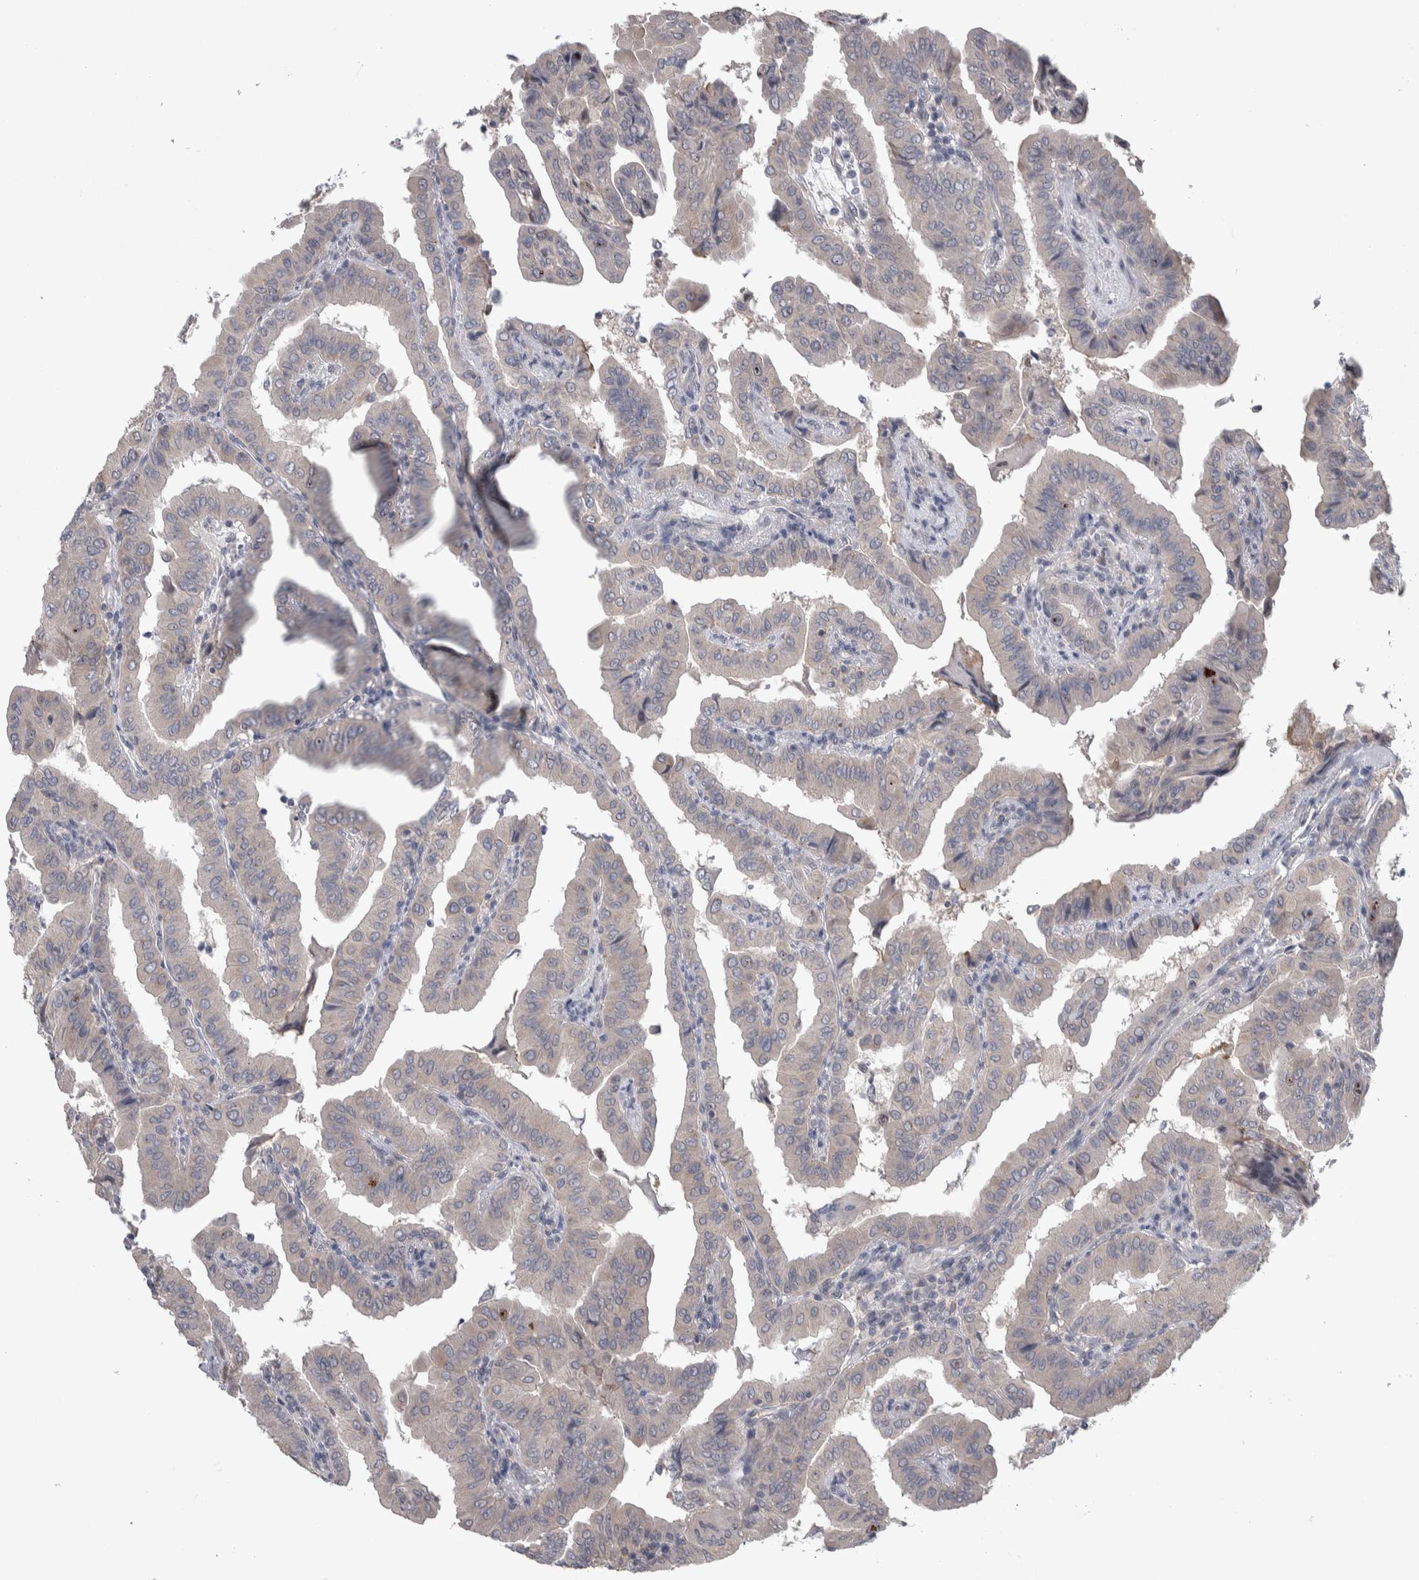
{"staining": {"intensity": "negative", "quantity": "none", "location": "none"}, "tissue": "thyroid cancer", "cell_type": "Tumor cells", "image_type": "cancer", "snomed": [{"axis": "morphology", "description": "Papillary adenocarcinoma, NOS"}, {"axis": "topography", "description": "Thyroid gland"}], "caption": "Tumor cells are negative for protein expression in human thyroid cancer (papillary adenocarcinoma).", "gene": "TAX1BP1", "patient": {"sex": "male", "age": 33}}